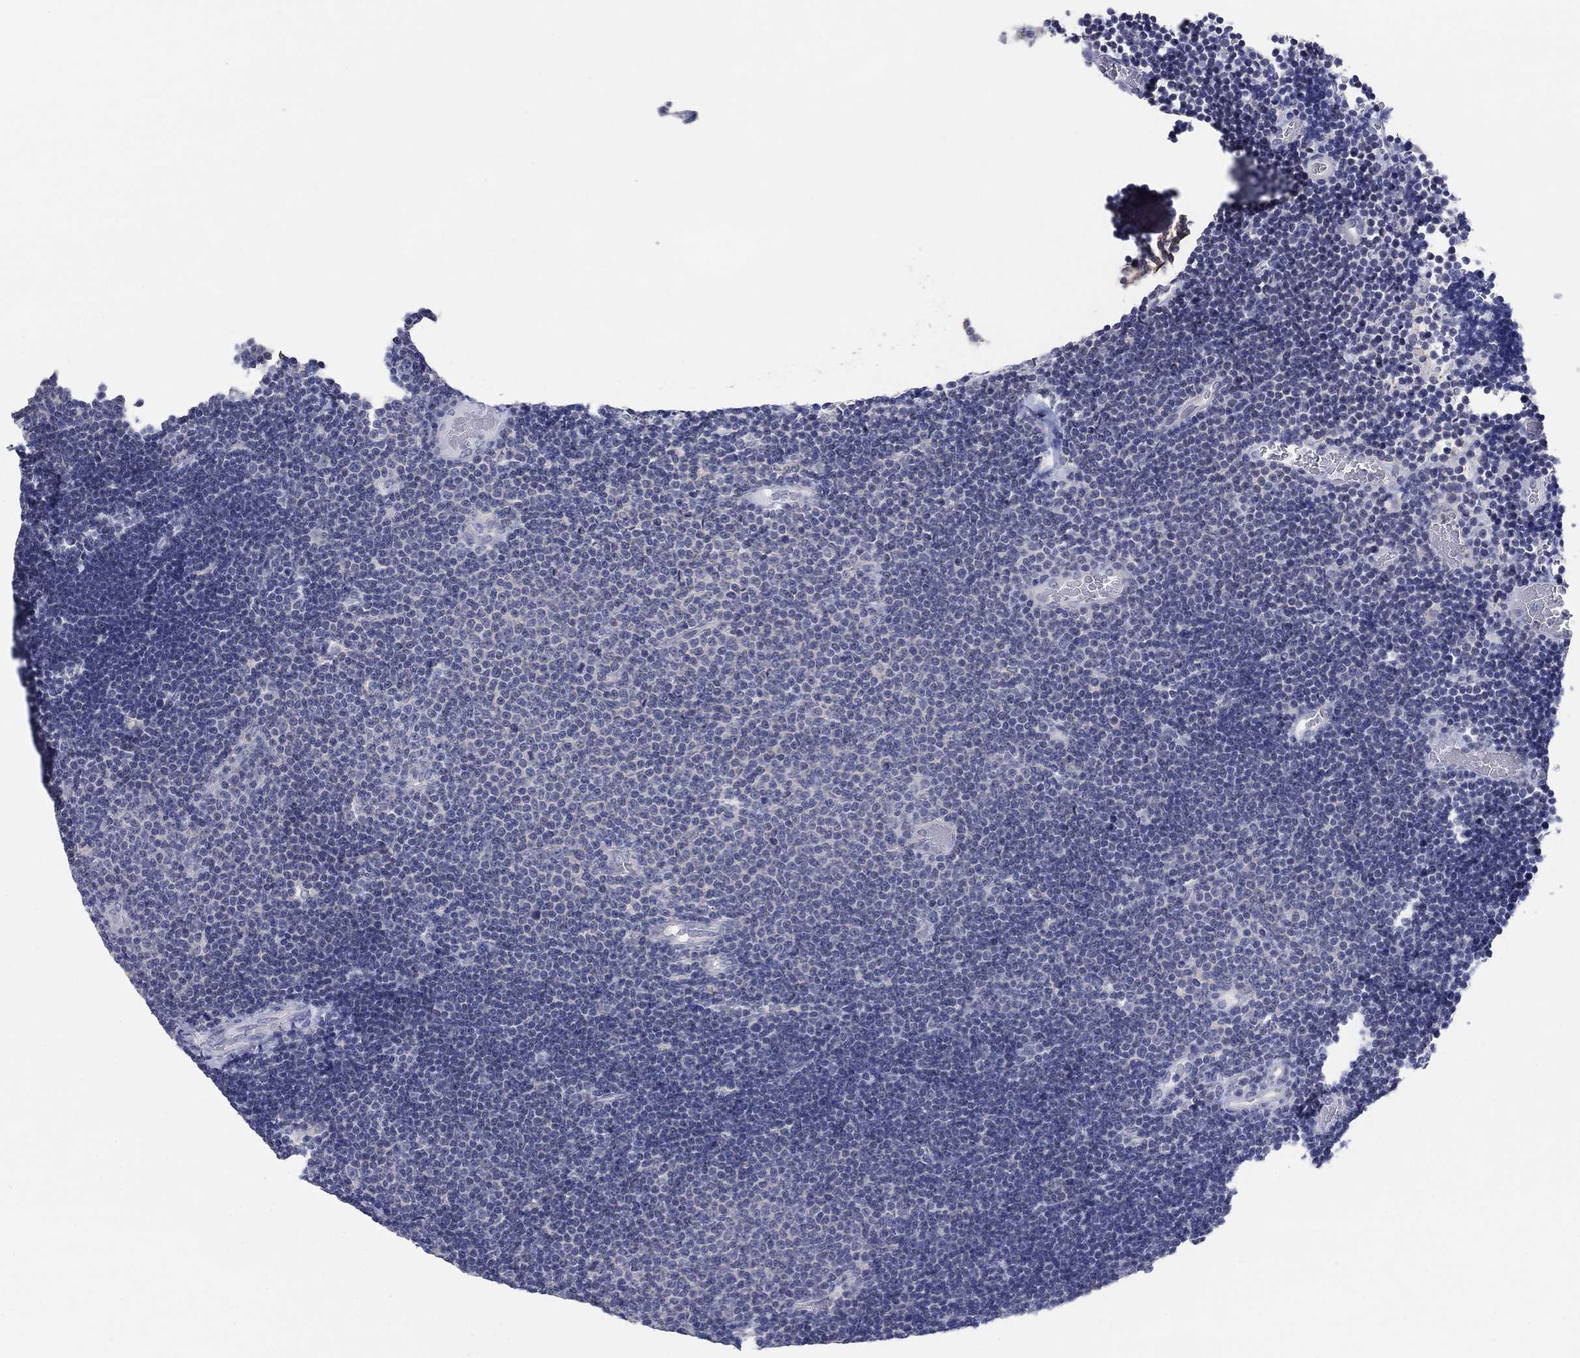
{"staining": {"intensity": "negative", "quantity": "none", "location": "none"}, "tissue": "lymphoma", "cell_type": "Tumor cells", "image_type": "cancer", "snomed": [{"axis": "morphology", "description": "Malignant lymphoma, non-Hodgkin's type, Low grade"}, {"axis": "topography", "description": "Brain"}], "caption": "DAB immunohistochemical staining of lymphoma displays no significant staining in tumor cells.", "gene": "FER1L6", "patient": {"sex": "female", "age": 66}}